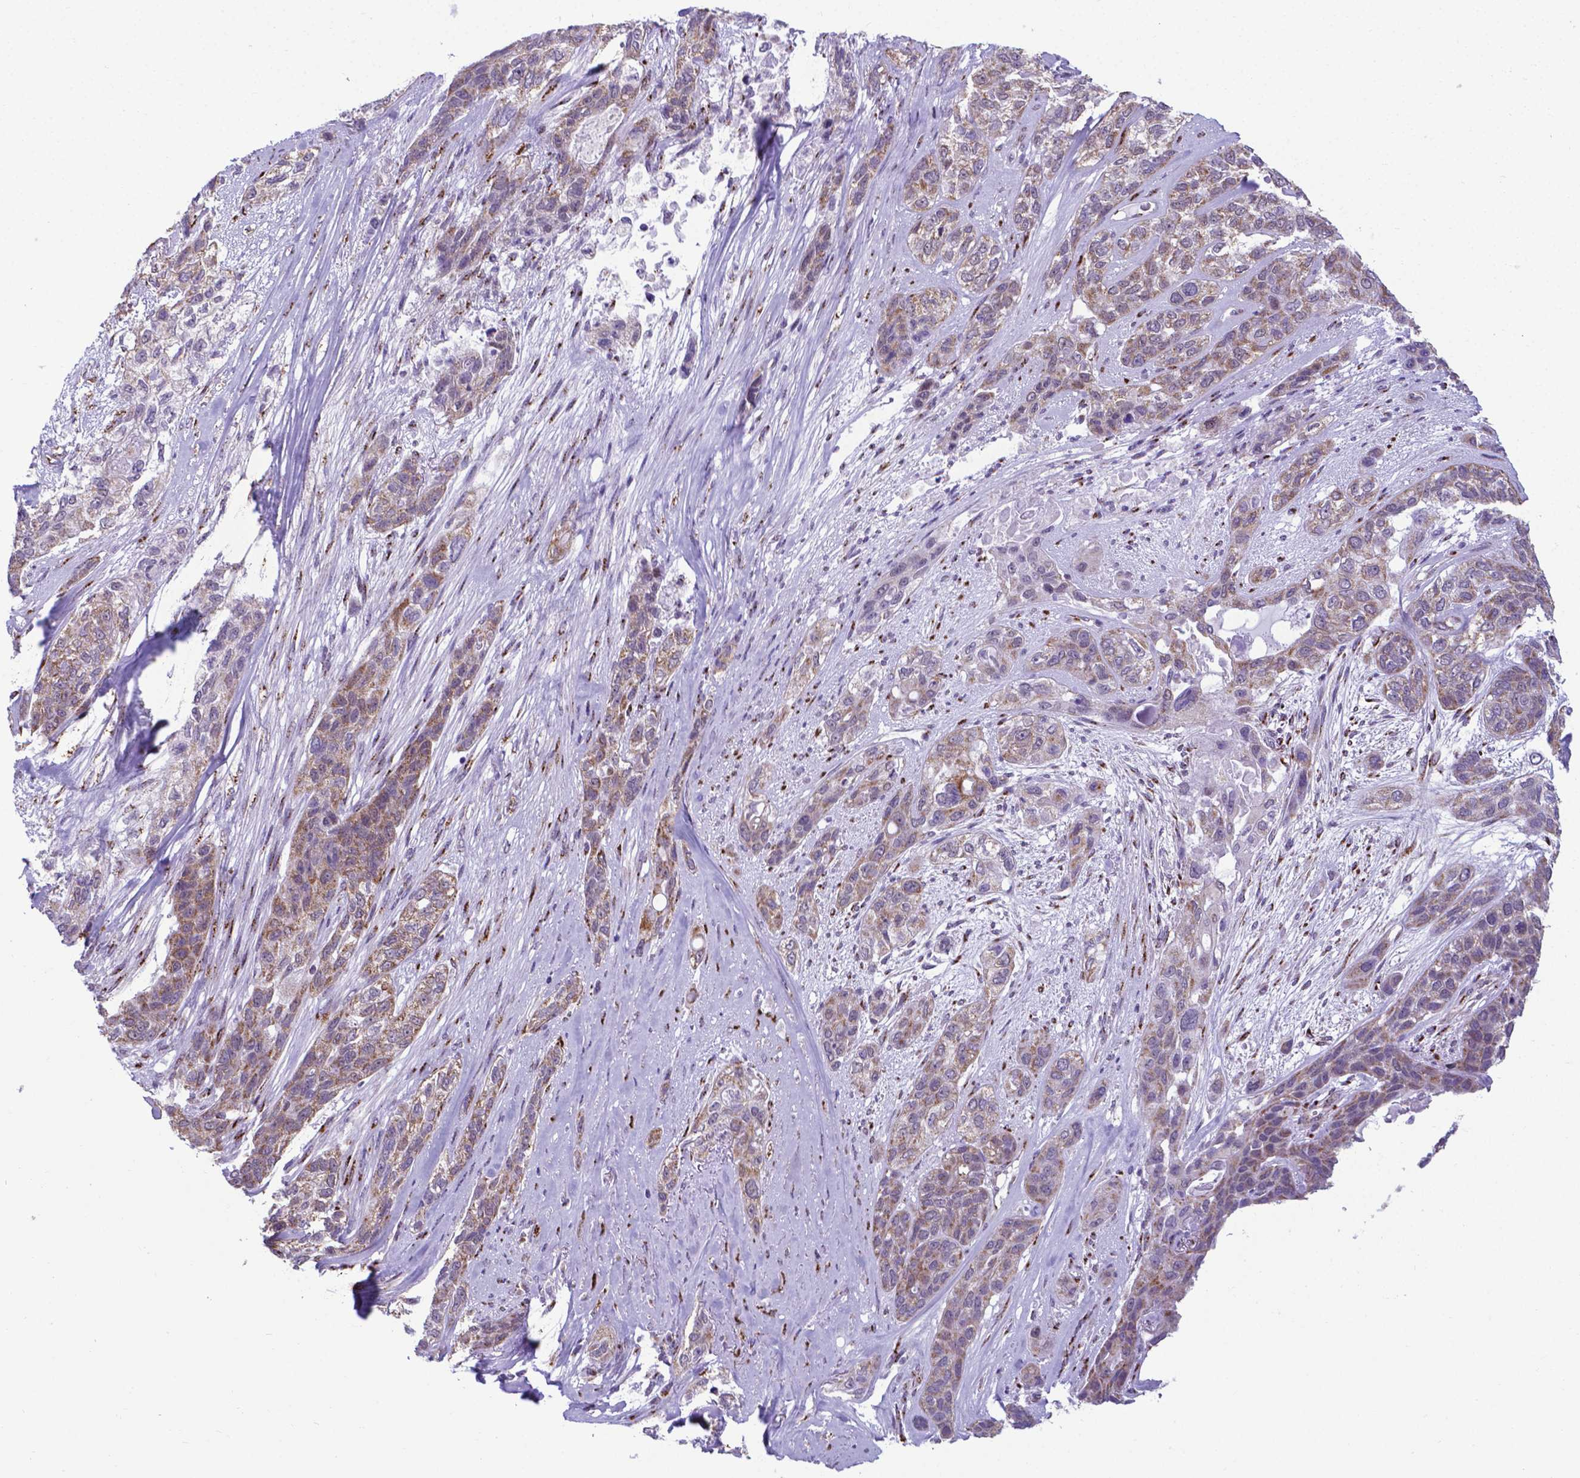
{"staining": {"intensity": "weak", "quantity": ">75%", "location": "cytoplasmic/membranous"}, "tissue": "lung cancer", "cell_type": "Tumor cells", "image_type": "cancer", "snomed": [{"axis": "morphology", "description": "Squamous cell carcinoma, NOS"}, {"axis": "topography", "description": "Lung"}], "caption": "Immunohistochemistry (IHC) histopathology image of neoplastic tissue: lung cancer (squamous cell carcinoma) stained using IHC shows low levels of weak protein expression localized specifically in the cytoplasmic/membranous of tumor cells, appearing as a cytoplasmic/membranous brown color.", "gene": "MRPL10", "patient": {"sex": "female", "age": 70}}